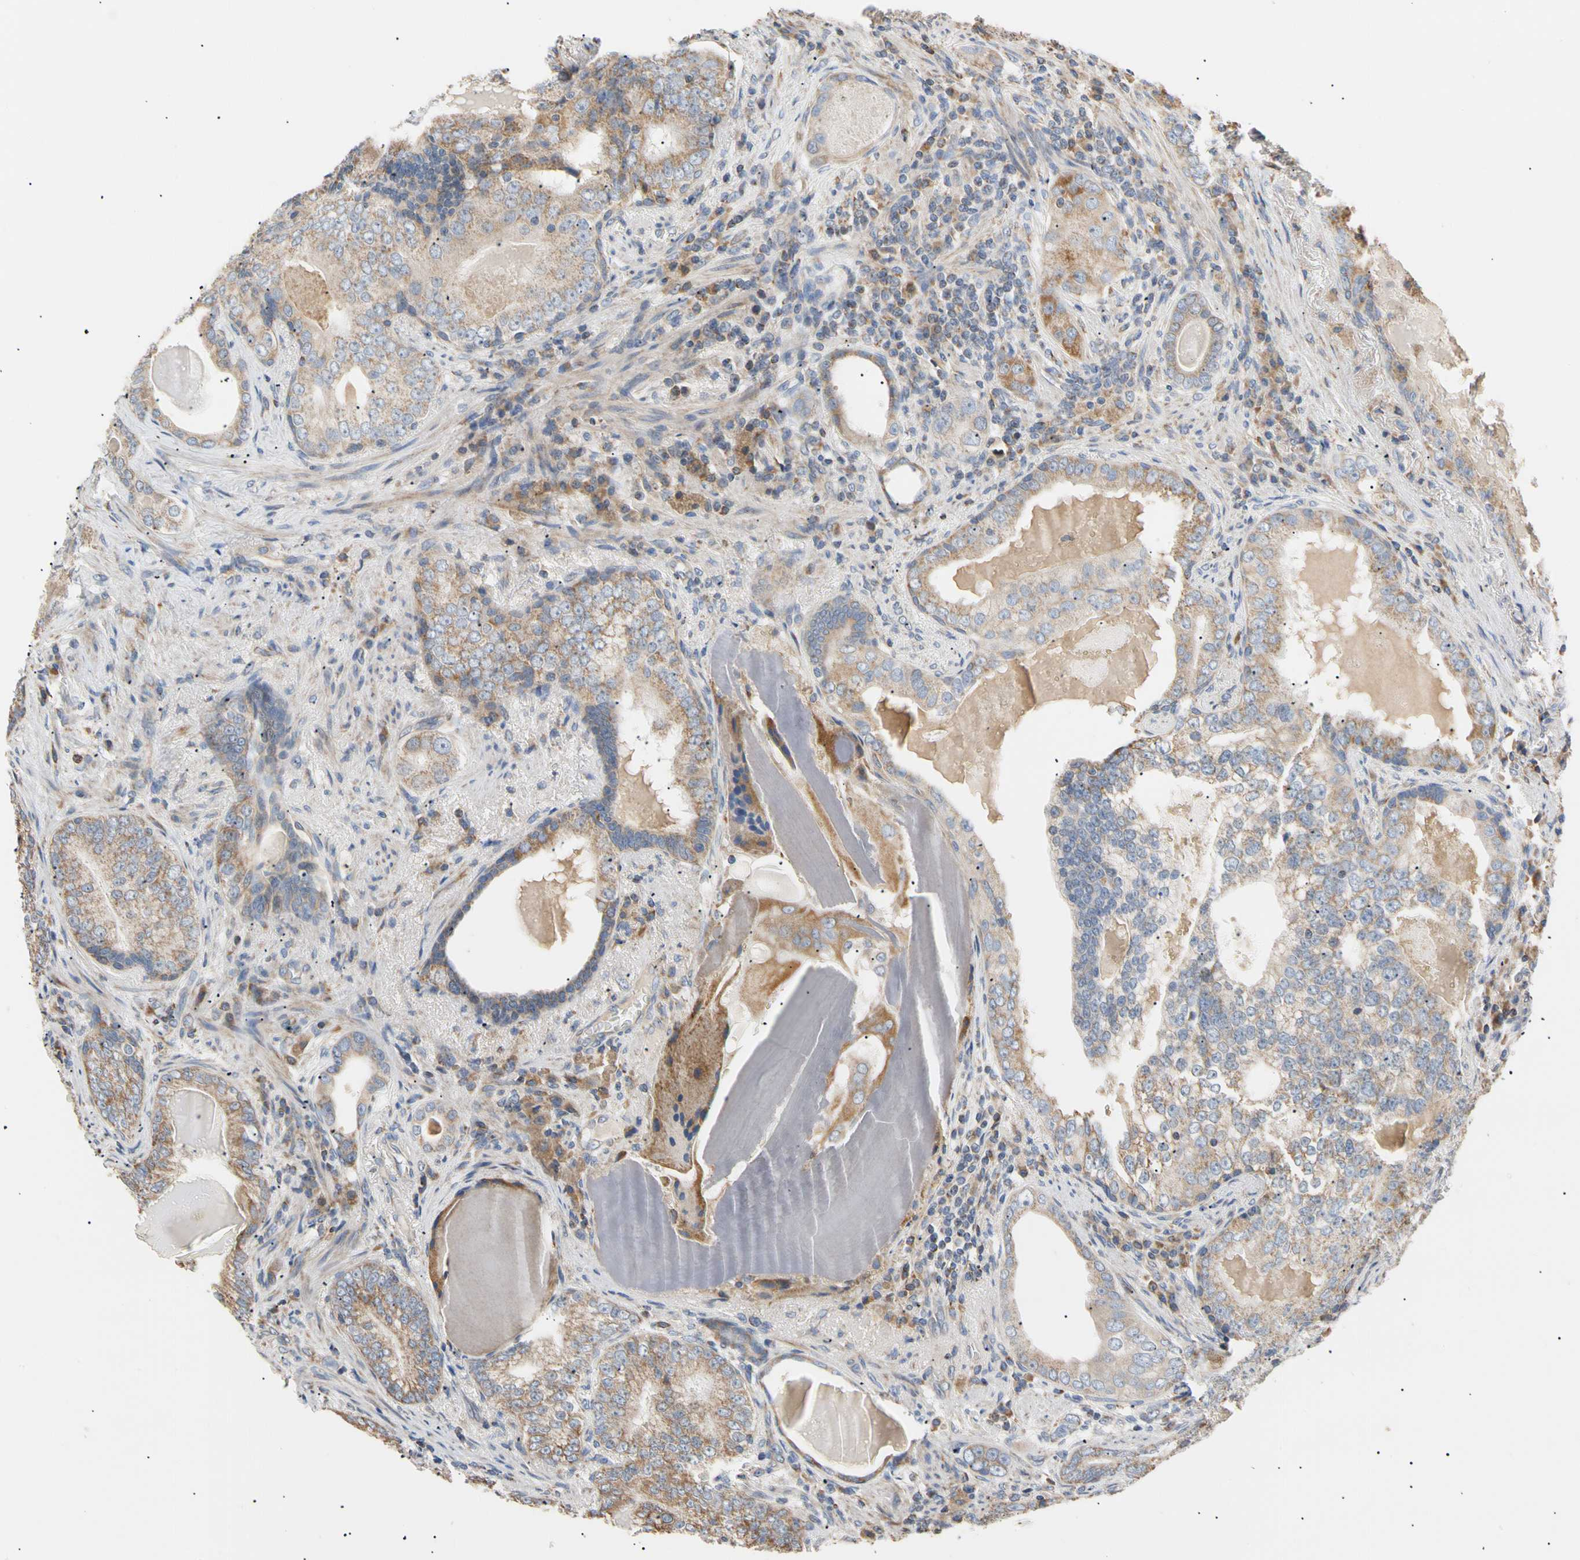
{"staining": {"intensity": "moderate", "quantity": ">75%", "location": "cytoplasmic/membranous"}, "tissue": "prostate cancer", "cell_type": "Tumor cells", "image_type": "cancer", "snomed": [{"axis": "morphology", "description": "Adenocarcinoma, High grade"}, {"axis": "topography", "description": "Prostate"}], "caption": "Moderate cytoplasmic/membranous positivity is present in approximately >75% of tumor cells in prostate cancer (adenocarcinoma (high-grade)). The protein of interest is shown in brown color, while the nuclei are stained blue.", "gene": "PLGRKT", "patient": {"sex": "male", "age": 66}}